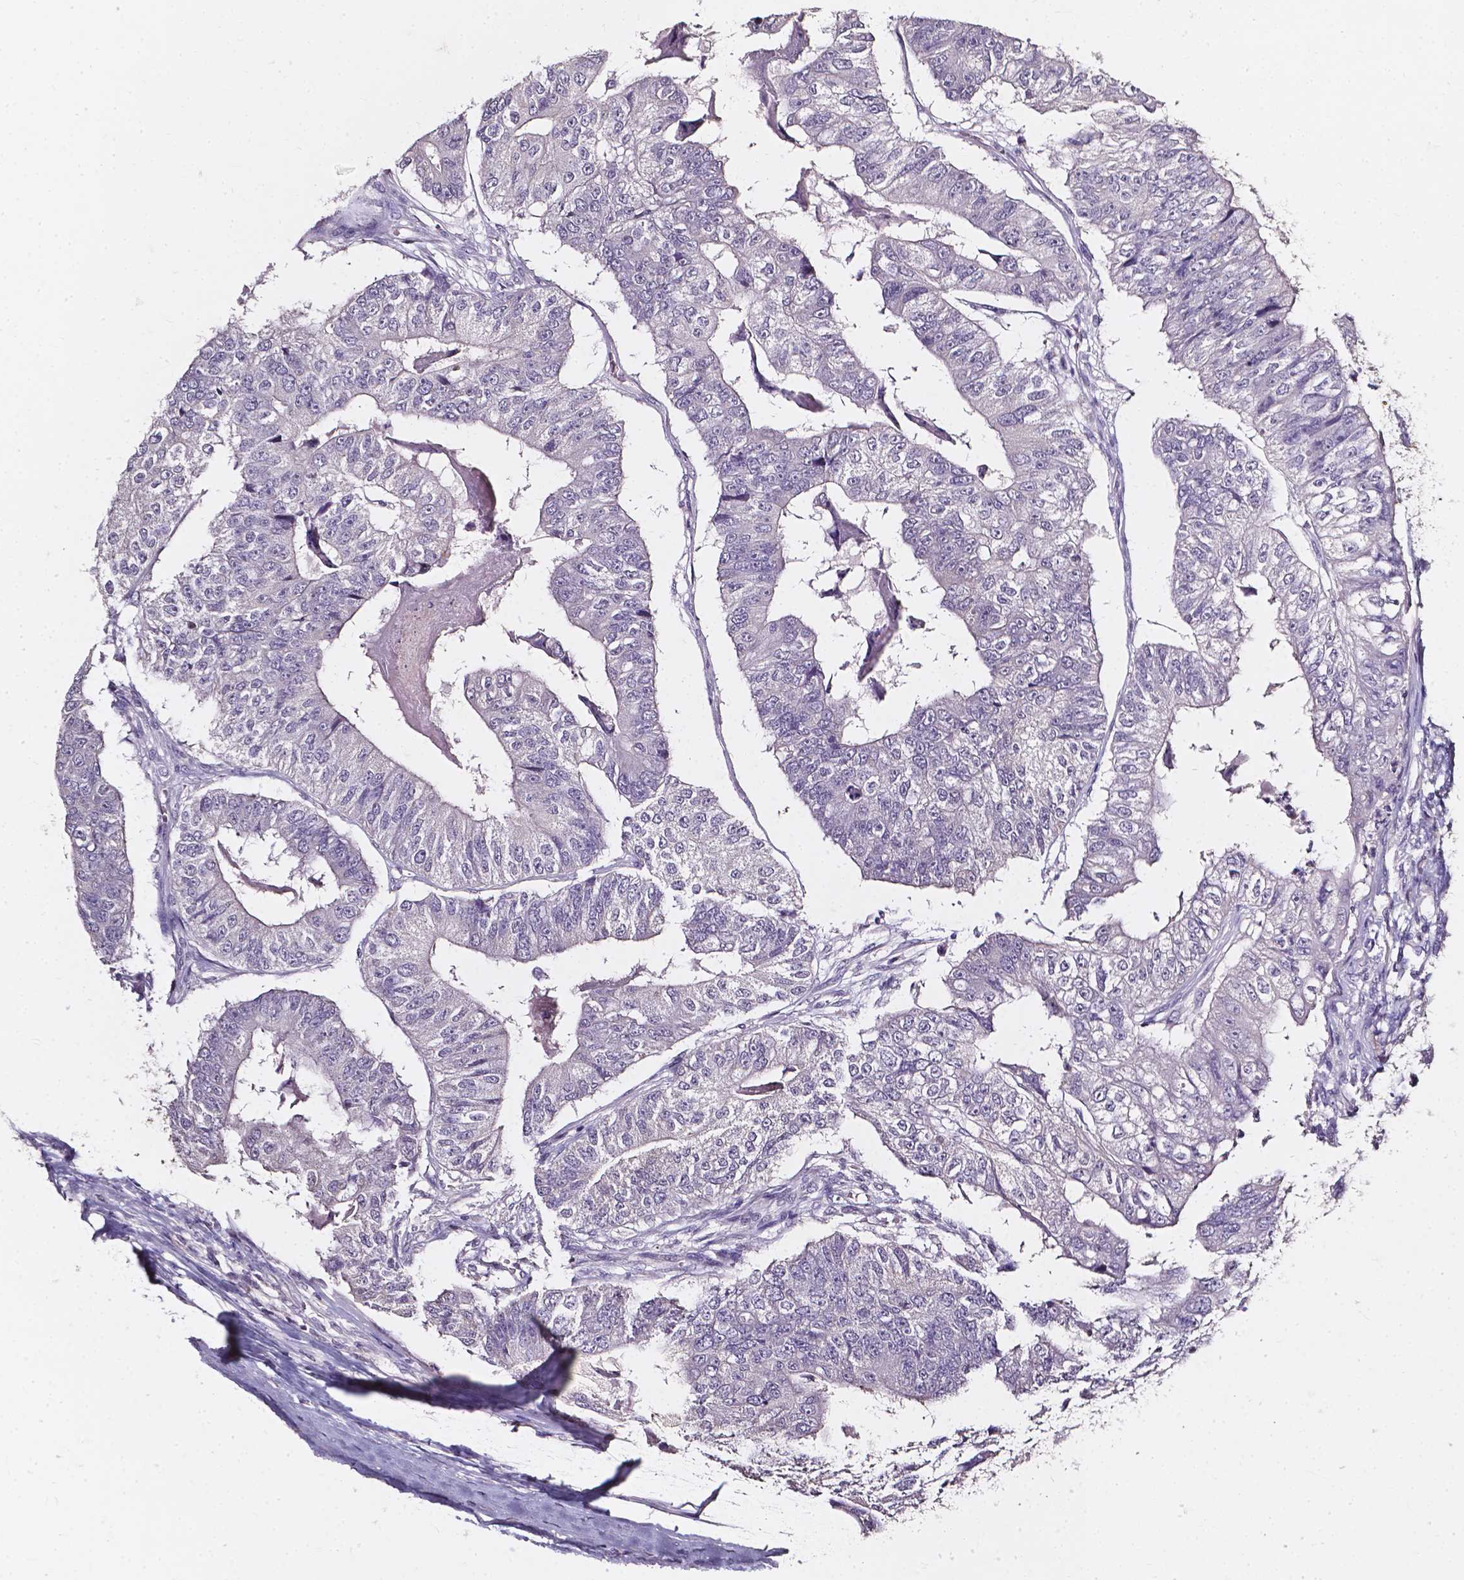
{"staining": {"intensity": "negative", "quantity": "none", "location": "none"}, "tissue": "colorectal cancer", "cell_type": "Tumor cells", "image_type": "cancer", "snomed": [{"axis": "morphology", "description": "Adenocarcinoma, NOS"}, {"axis": "topography", "description": "Colon"}], "caption": "An IHC micrograph of colorectal cancer is shown. There is no staining in tumor cells of colorectal cancer. (IHC, brightfield microscopy, high magnification).", "gene": "AKR1B10", "patient": {"sex": "female", "age": 67}}